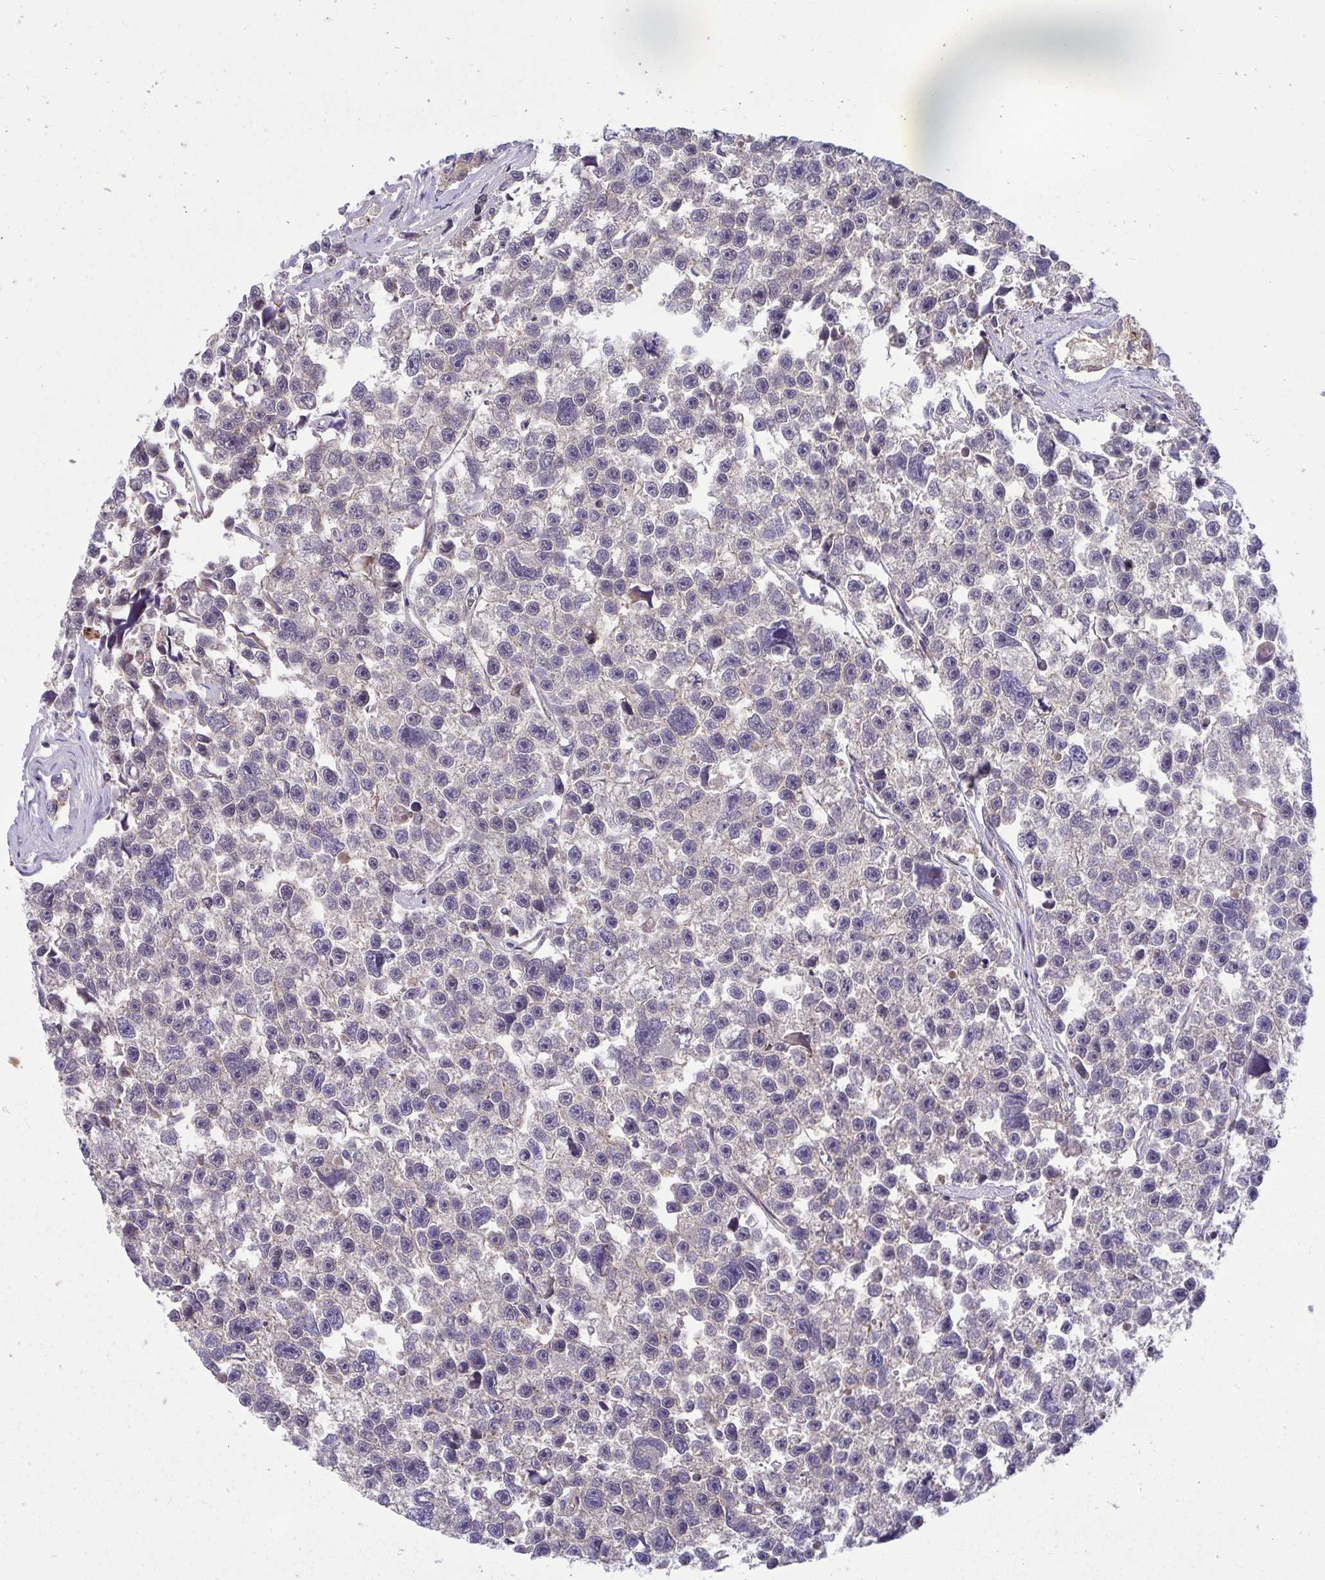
{"staining": {"intensity": "negative", "quantity": "none", "location": "none"}, "tissue": "testis cancer", "cell_type": "Tumor cells", "image_type": "cancer", "snomed": [{"axis": "morphology", "description": "Seminoma, NOS"}, {"axis": "topography", "description": "Testis"}], "caption": "High power microscopy image of an IHC histopathology image of testis seminoma, revealing no significant positivity in tumor cells.", "gene": "IST1", "patient": {"sex": "male", "age": 26}}